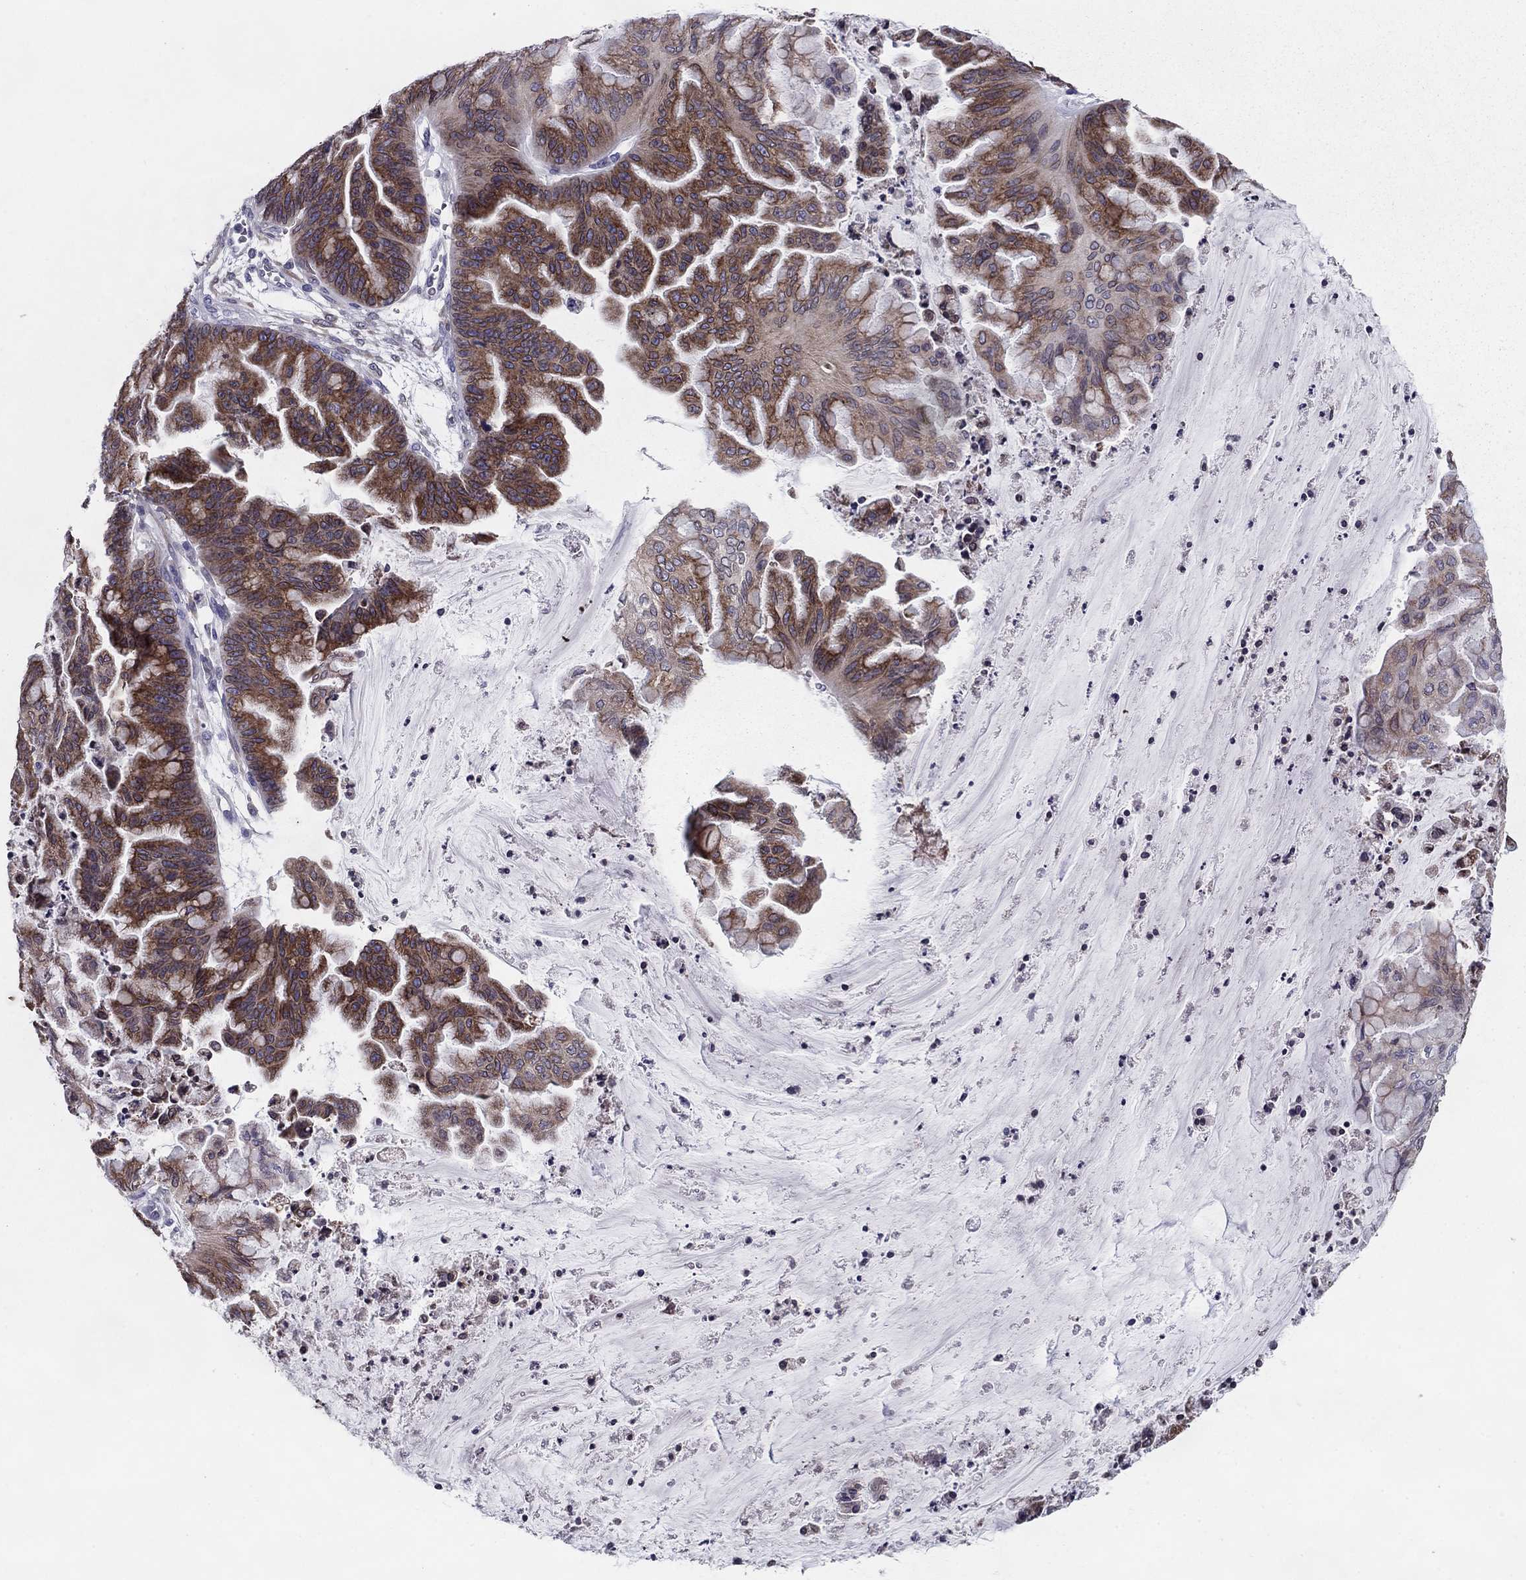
{"staining": {"intensity": "strong", "quantity": ">75%", "location": "cytoplasmic/membranous"}, "tissue": "ovarian cancer", "cell_type": "Tumor cells", "image_type": "cancer", "snomed": [{"axis": "morphology", "description": "Cystadenocarcinoma, mucinous, NOS"}, {"axis": "topography", "description": "Ovary"}], "caption": "Ovarian cancer (mucinous cystadenocarcinoma) tissue exhibits strong cytoplasmic/membranous positivity in approximately >75% of tumor cells", "gene": "TMED3", "patient": {"sex": "female", "age": 67}}